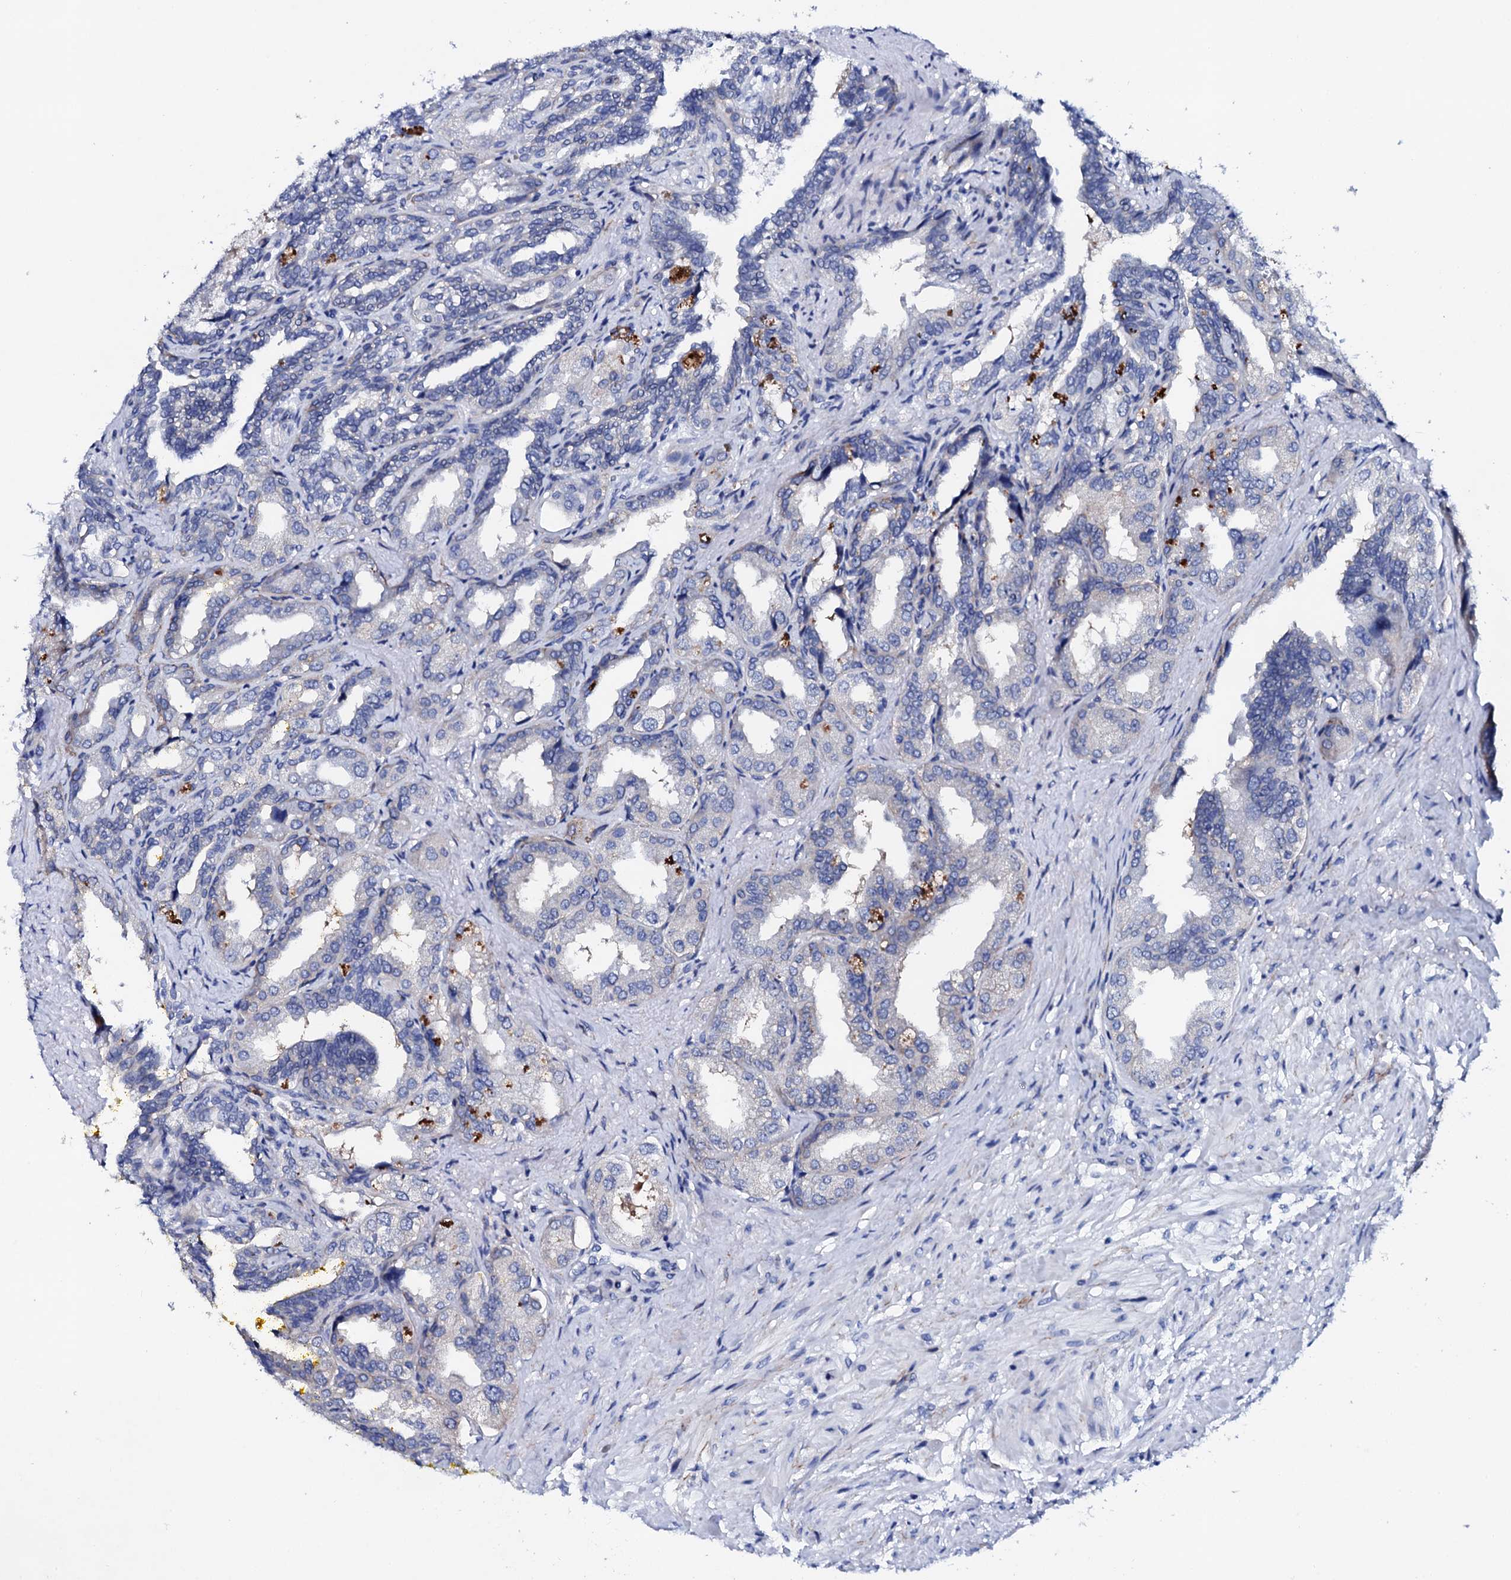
{"staining": {"intensity": "negative", "quantity": "none", "location": "none"}, "tissue": "seminal vesicle", "cell_type": "Glandular cells", "image_type": "normal", "snomed": [{"axis": "morphology", "description": "Normal tissue, NOS"}, {"axis": "topography", "description": "Seminal veicle"}], "caption": "The image shows no significant expression in glandular cells of seminal vesicle. The staining is performed using DAB brown chromogen with nuclei counter-stained in using hematoxylin.", "gene": "TRDN", "patient": {"sex": "male", "age": 63}}